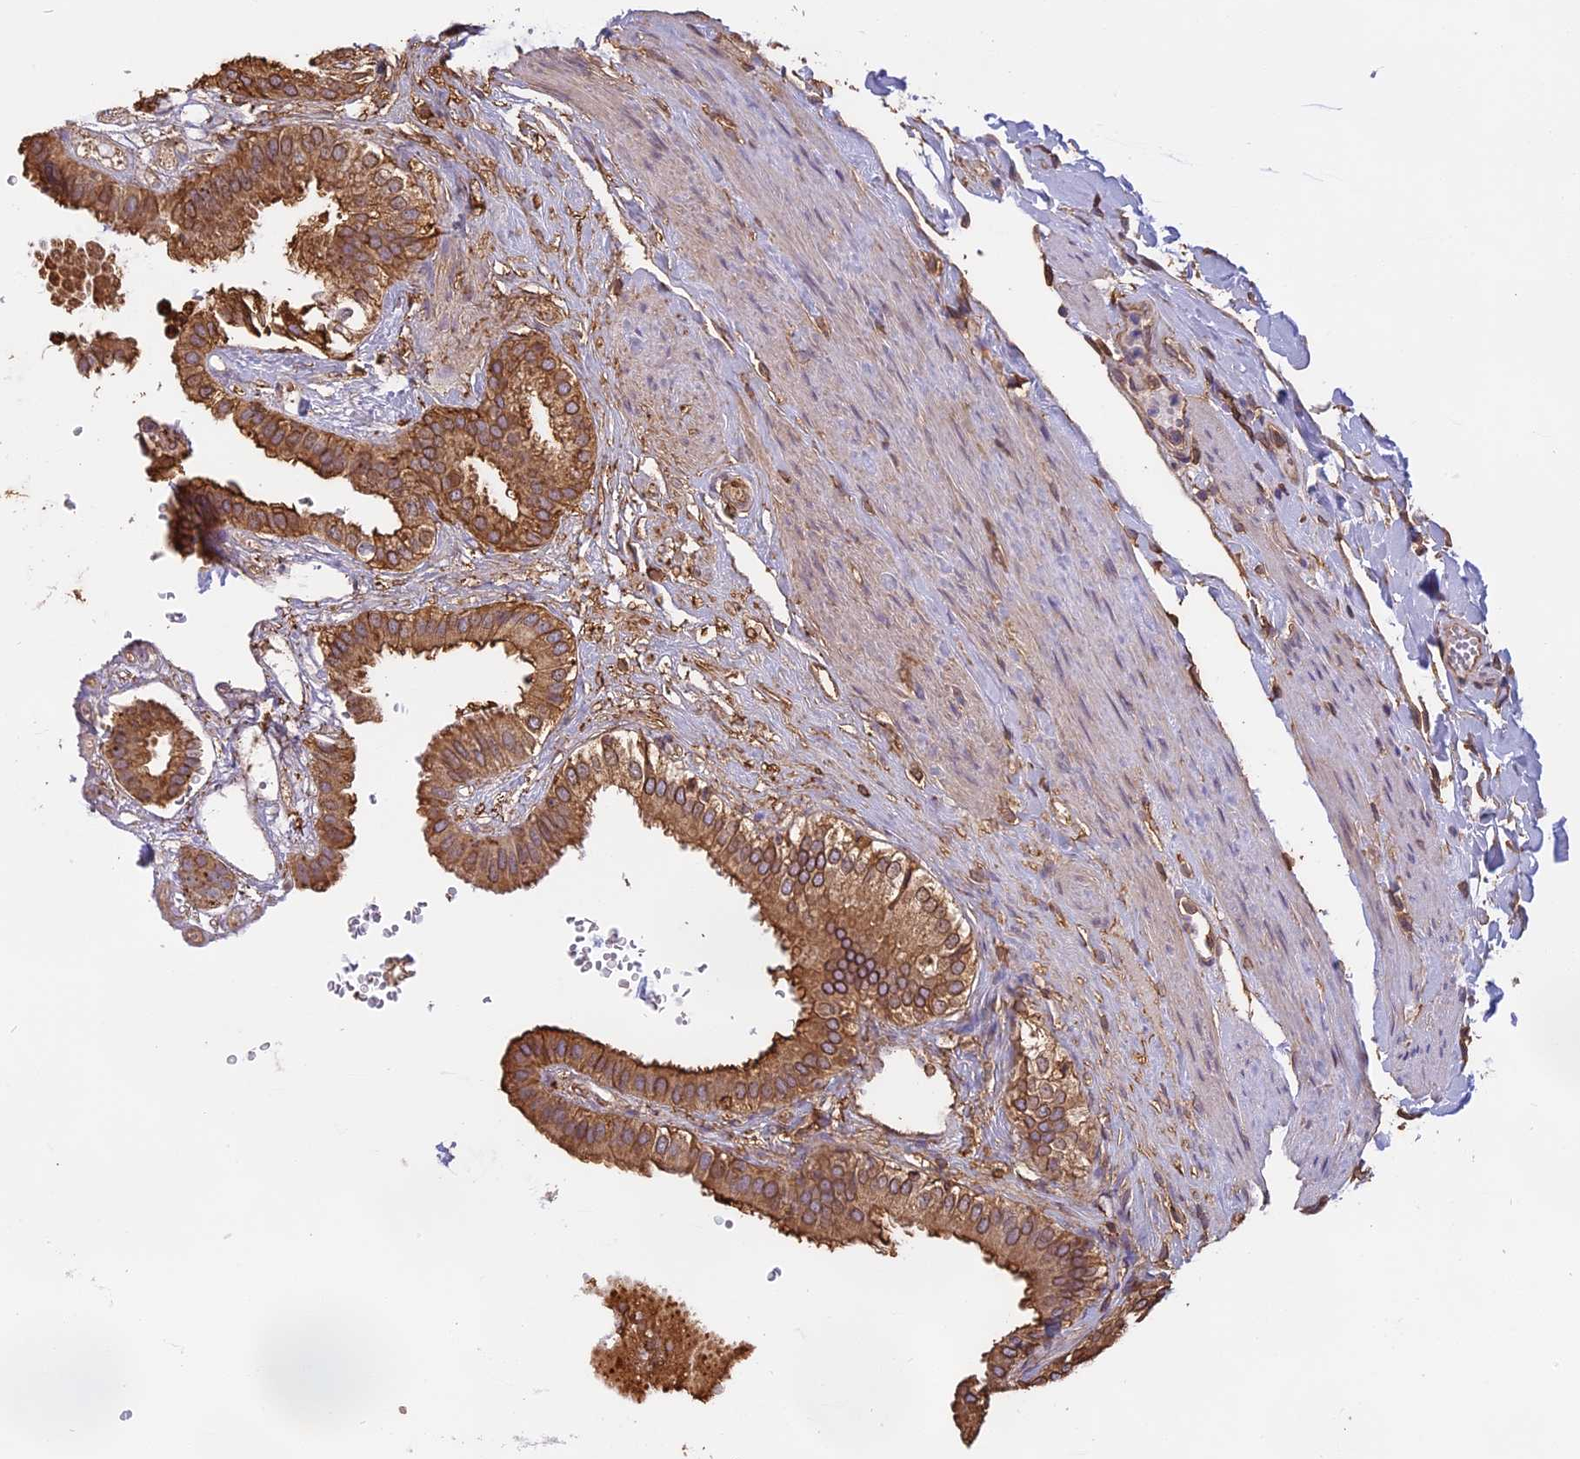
{"staining": {"intensity": "moderate", "quantity": ">75%", "location": "cytoplasmic/membranous,nuclear"}, "tissue": "gallbladder", "cell_type": "Glandular cells", "image_type": "normal", "snomed": [{"axis": "morphology", "description": "Normal tissue, NOS"}, {"axis": "topography", "description": "Gallbladder"}], "caption": "Glandular cells display medium levels of moderate cytoplasmic/membranous,nuclear positivity in approximately >75% of cells in normal human gallbladder.", "gene": "TMEM255B", "patient": {"sex": "female", "age": 61}}